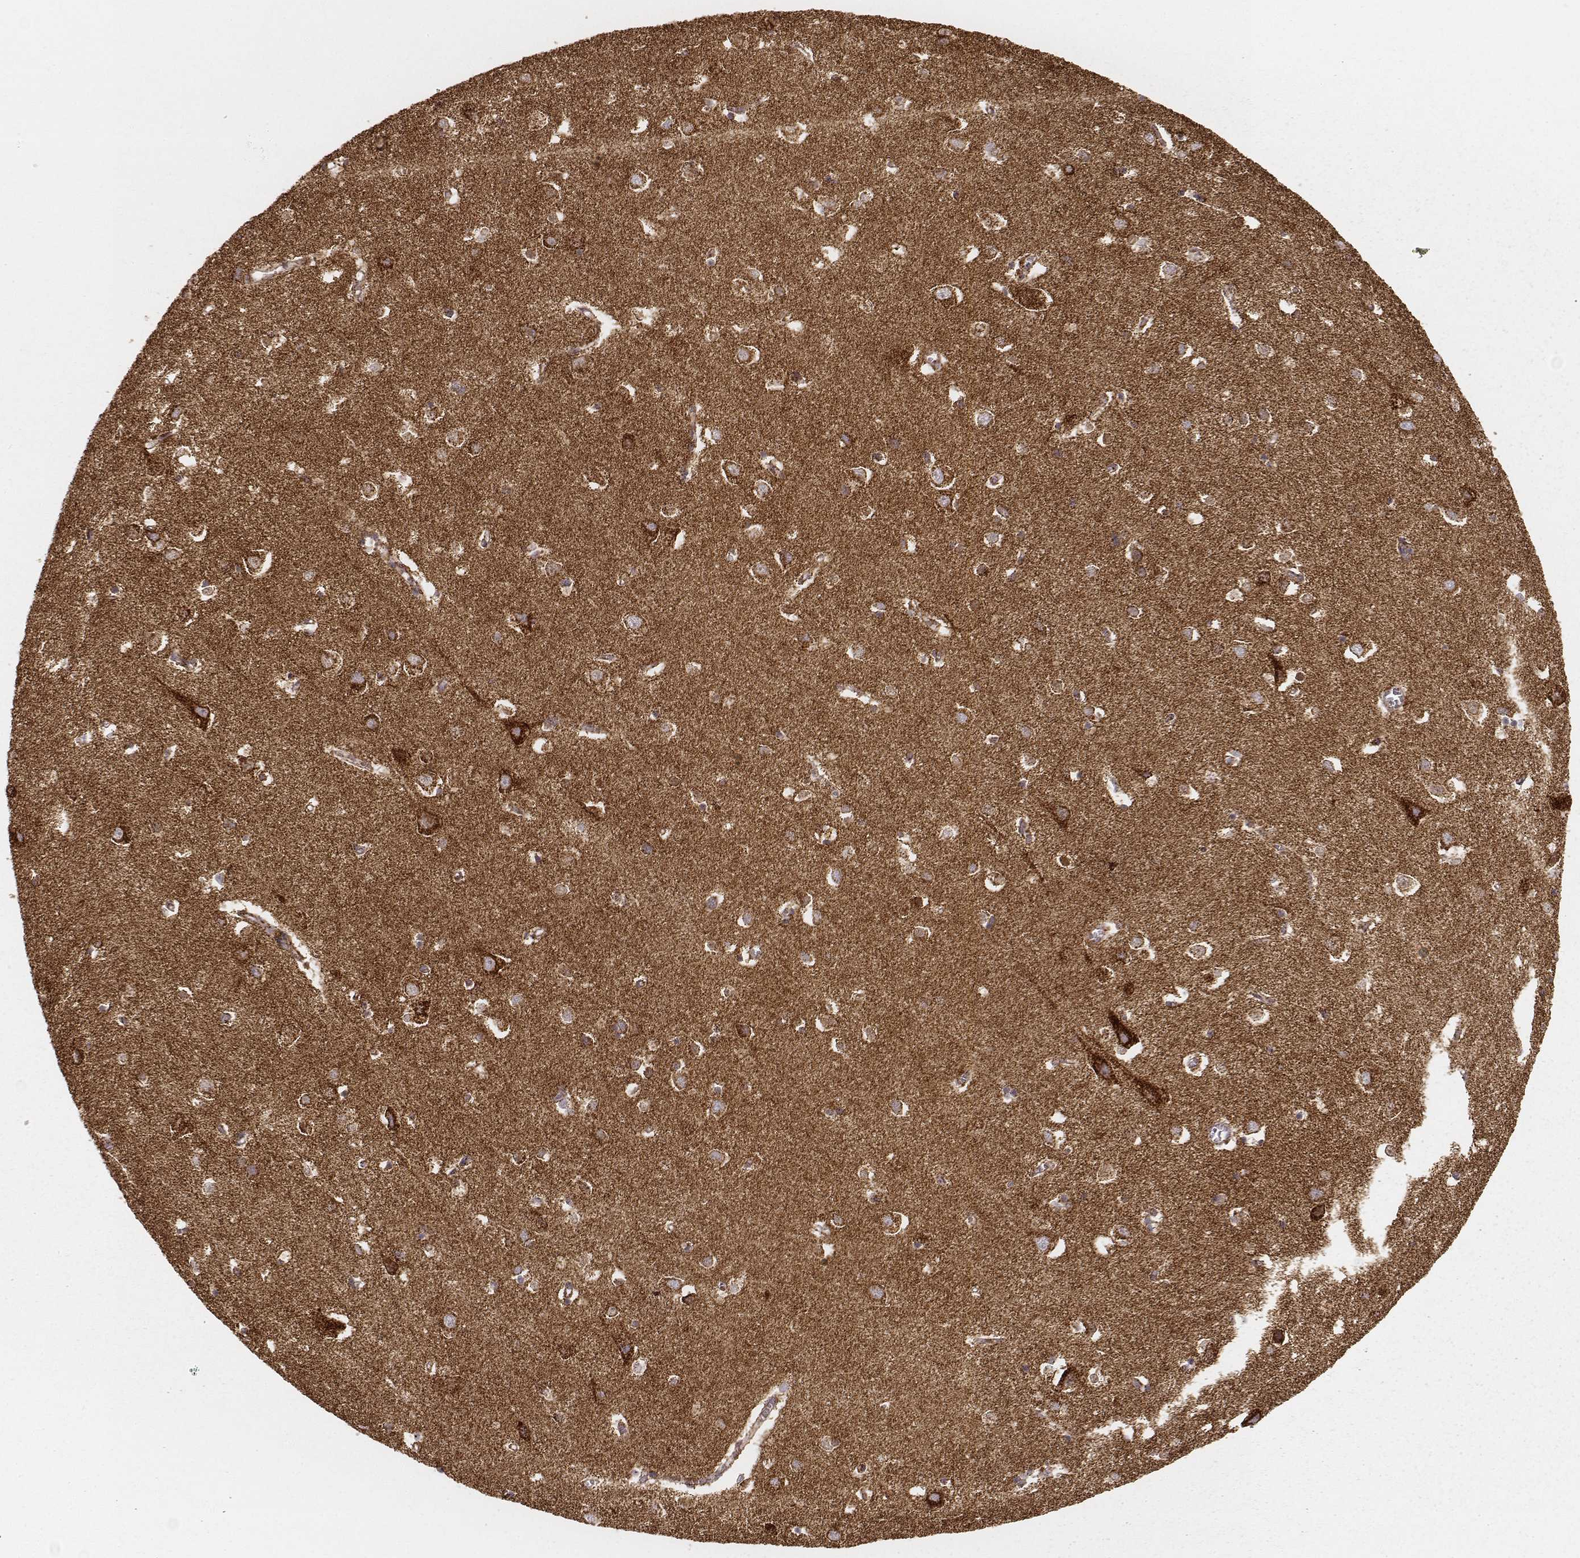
{"staining": {"intensity": "strong", "quantity": ">75%", "location": "cytoplasmic/membranous"}, "tissue": "cerebral cortex", "cell_type": "Endothelial cells", "image_type": "normal", "snomed": [{"axis": "morphology", "description": "Normal tissue, NOS"}, {"axis": "topography", "description": "Cerebral cortex"}], "caption": "Brown immunohistochemical staining in normal cerebral cortex exhibits strong cytoplasmic/membranous positivity in approximately >75% of endothelial cells.", "gene": "CS", "patient": {"sex": "male", "age": 70}}